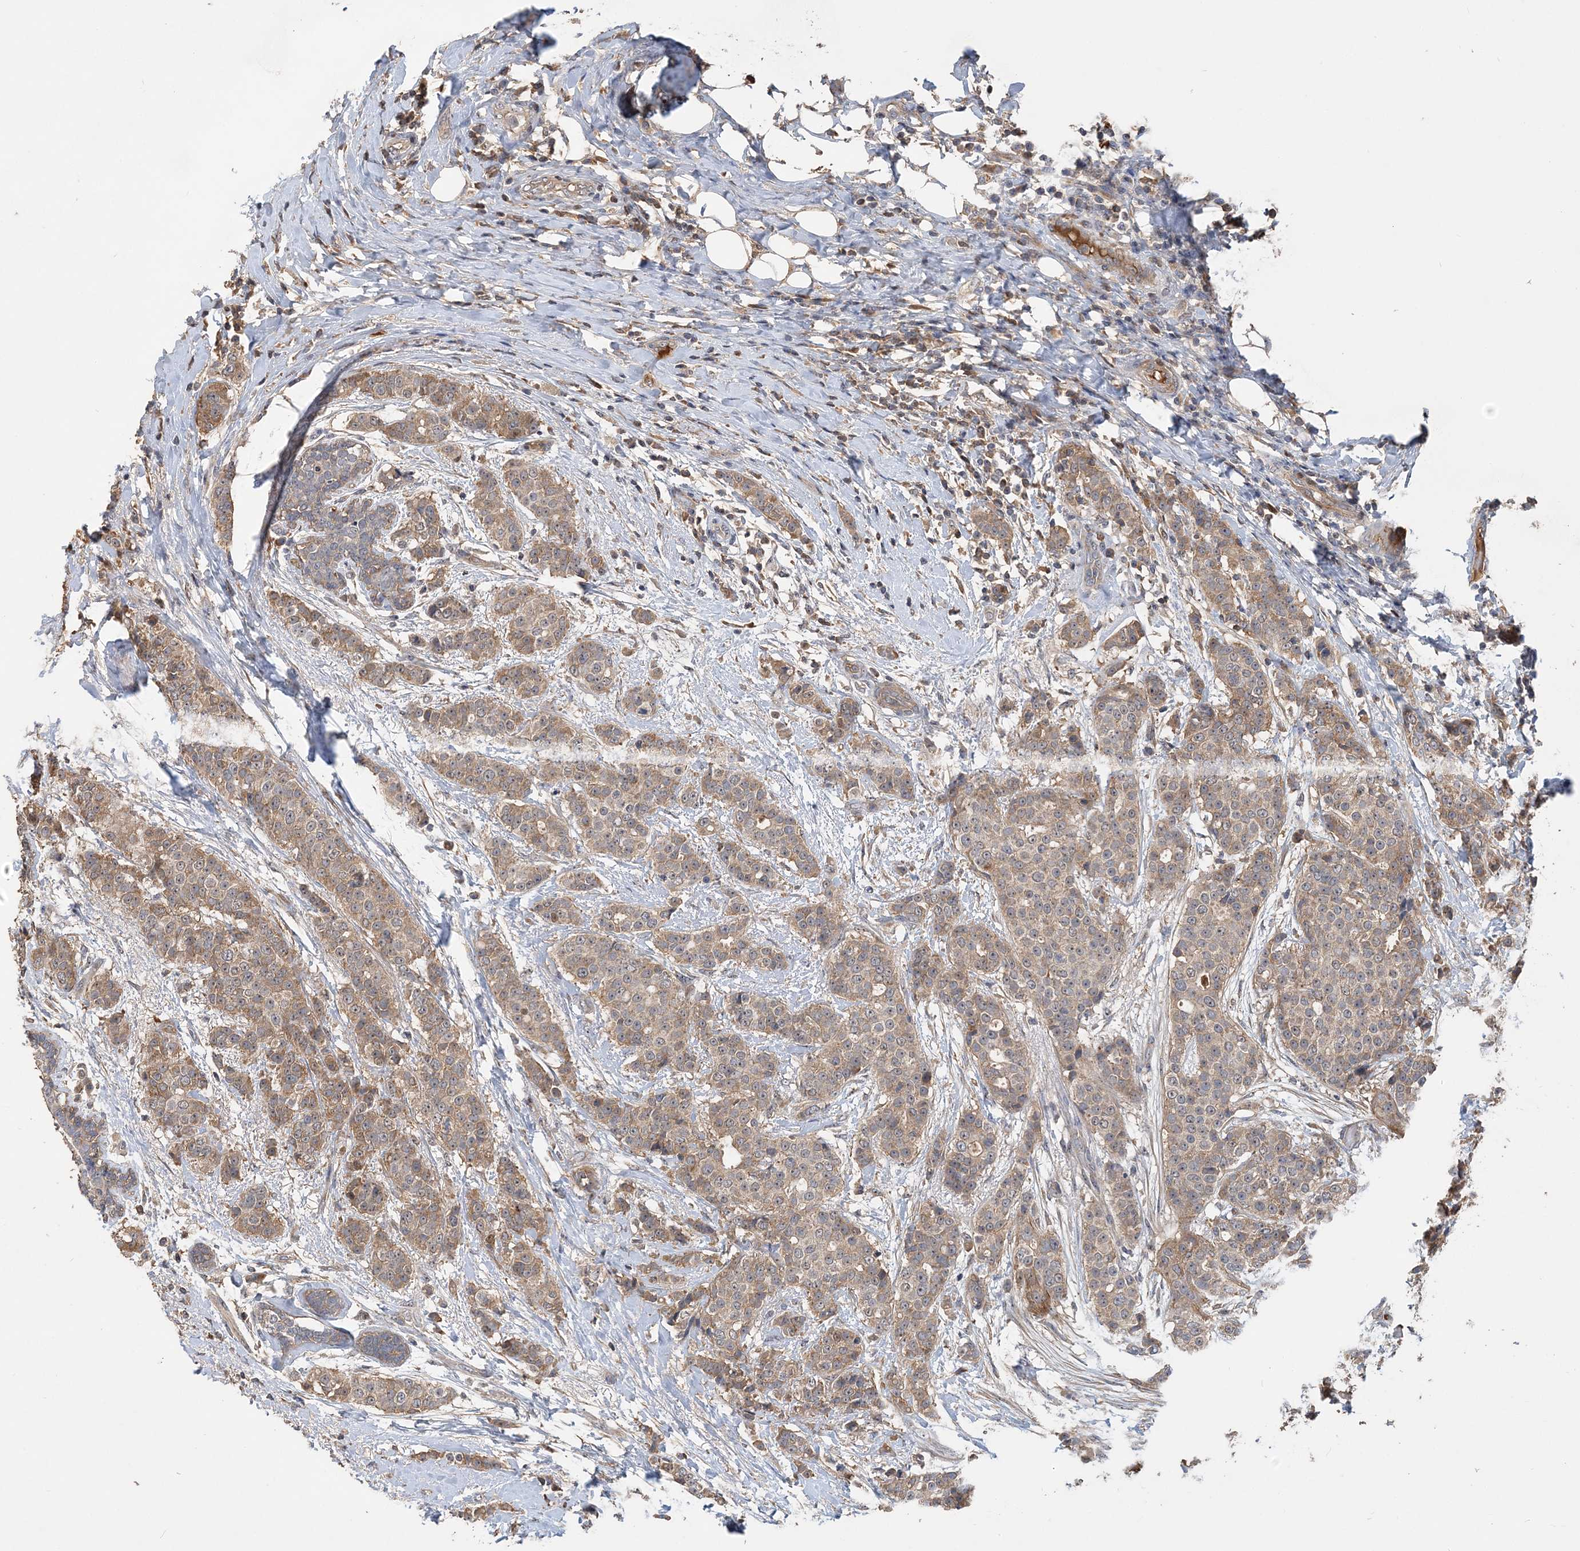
{"staining": {"intensity": "moderate", "quantity": ">75%", "location": "cytoplasmic/membranous"}, "tissue": "breast cancer", "cell_type": "Tumor cells", "image_type": "cancer", "snomed": [{"axis": "morphology", "description": "Lobular carcinoma"}, {"axis": "topography", "description": "Breast"}], "caption": "Immunohistochemistry (DAB (3,3'-diaminobenzidine)) staining of lobular carcinoma (breast) exhibits moderate cytoplasmic/membranous protein expression in approximately >75% of tumor cells. Immunohistochemistry stains the protein in brown and the nuclei are stained blue.", "gene": "GRINA", "patient": {"sex": "female", "age": 51}}